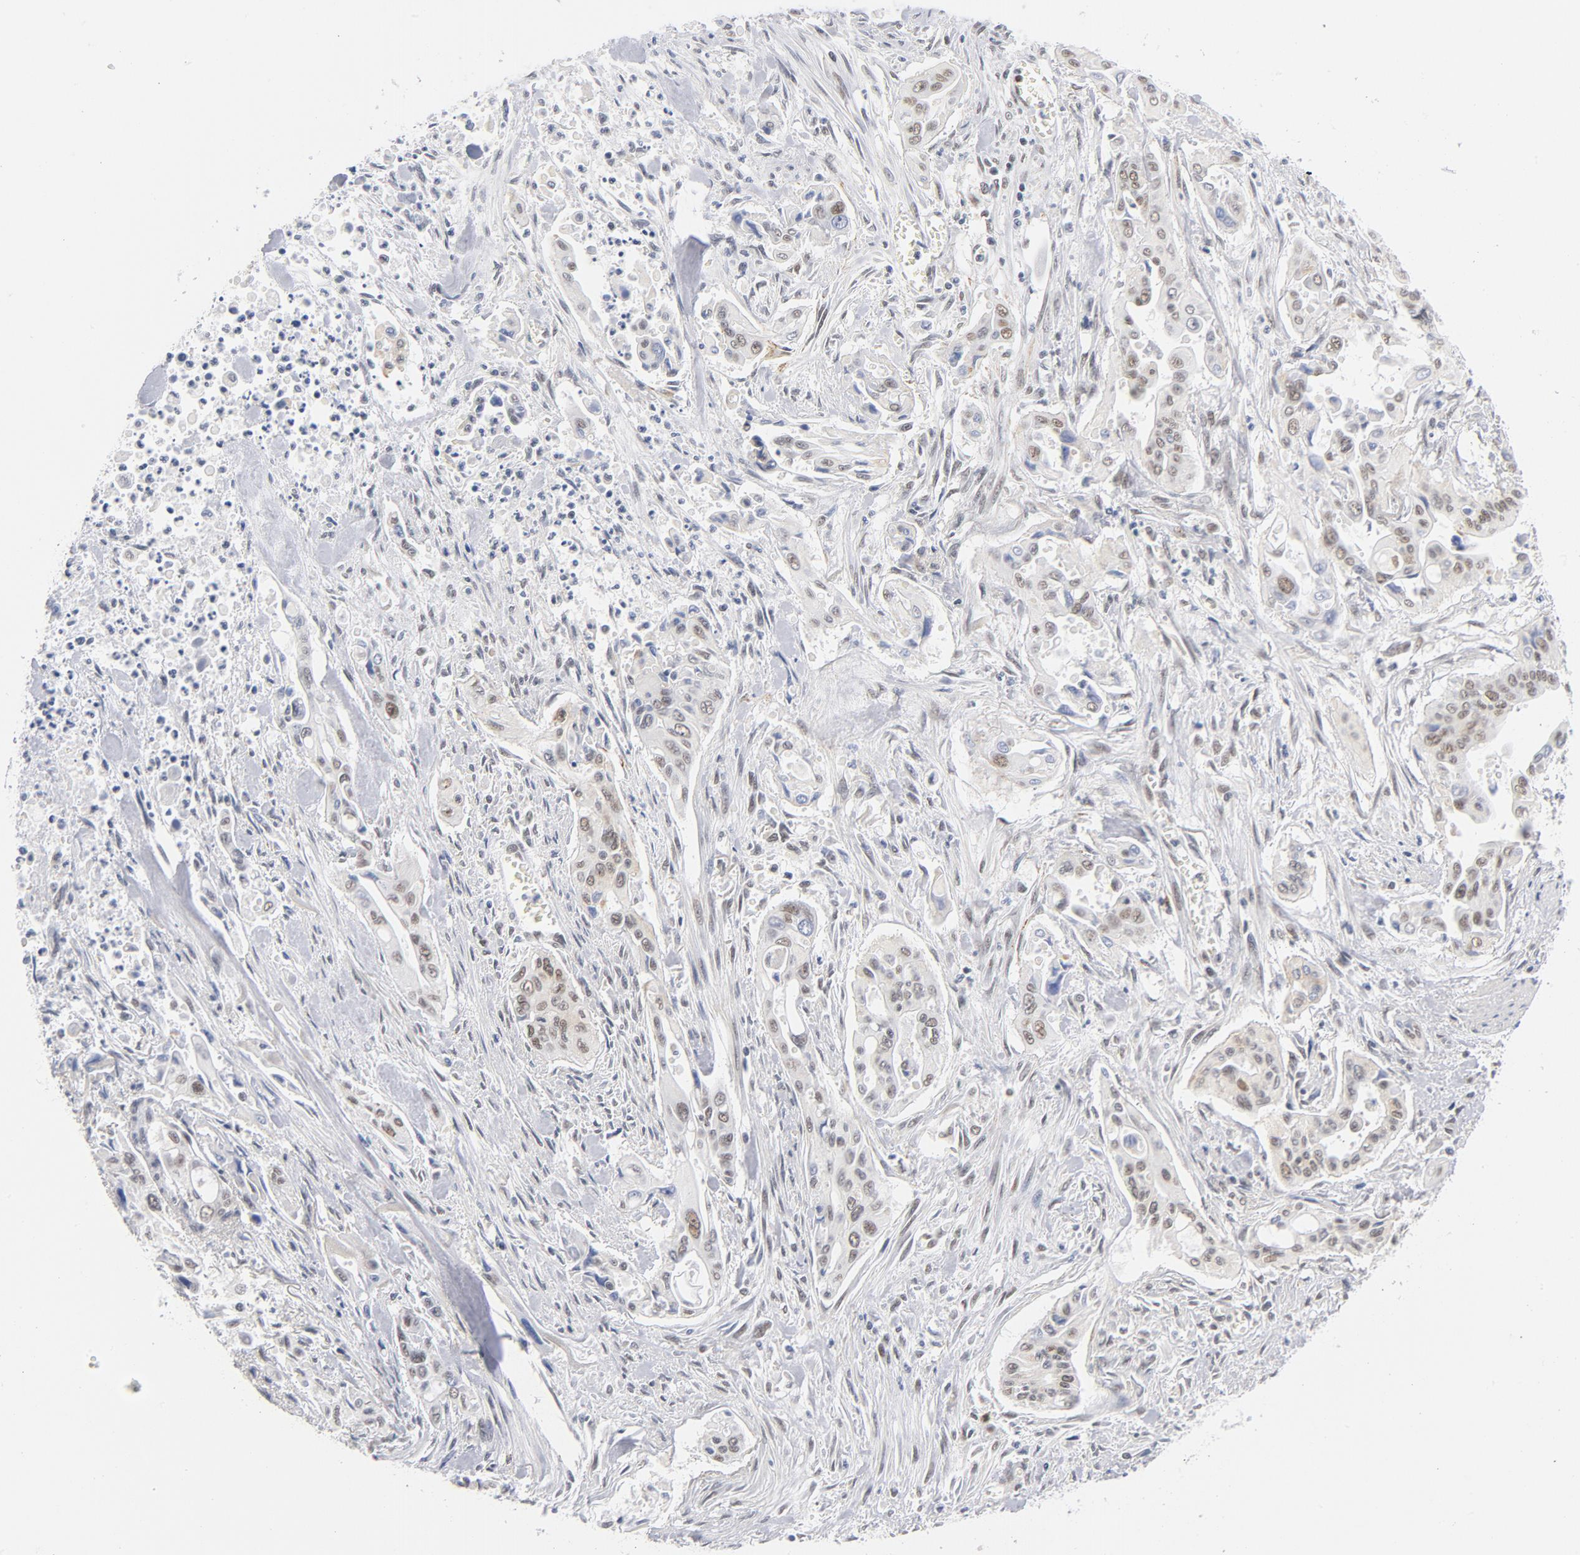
{"staining": {"intensity": "weak", "quantity": "25%-75%", "location": "nuclear"}, "tissue": "pancreatic cancer", "cell_type": "Tumor cells", "image_type": "cancer", "snomed": [{"axis": "morphology", "description": "Adenocarcinoma, NOS"}, {"axis": "topography", "description": "Pancreas"}], "caption": "High-magnification brightfield microscopy of pancreatic cancer stained with DAB (3,3'-diaminobenzidine) (brown) and counterstained with hematoxylin (blue). tumor cells exhibit weak nuclear expression is seen in approximately25%-75% of cells. The protein is stained brown, and the nuclei are stained in blue (DAB IHC with brightfield microscopy, high magnification).", "gene": "BAP1", "patient": {"sex": "male", "age": 77}}